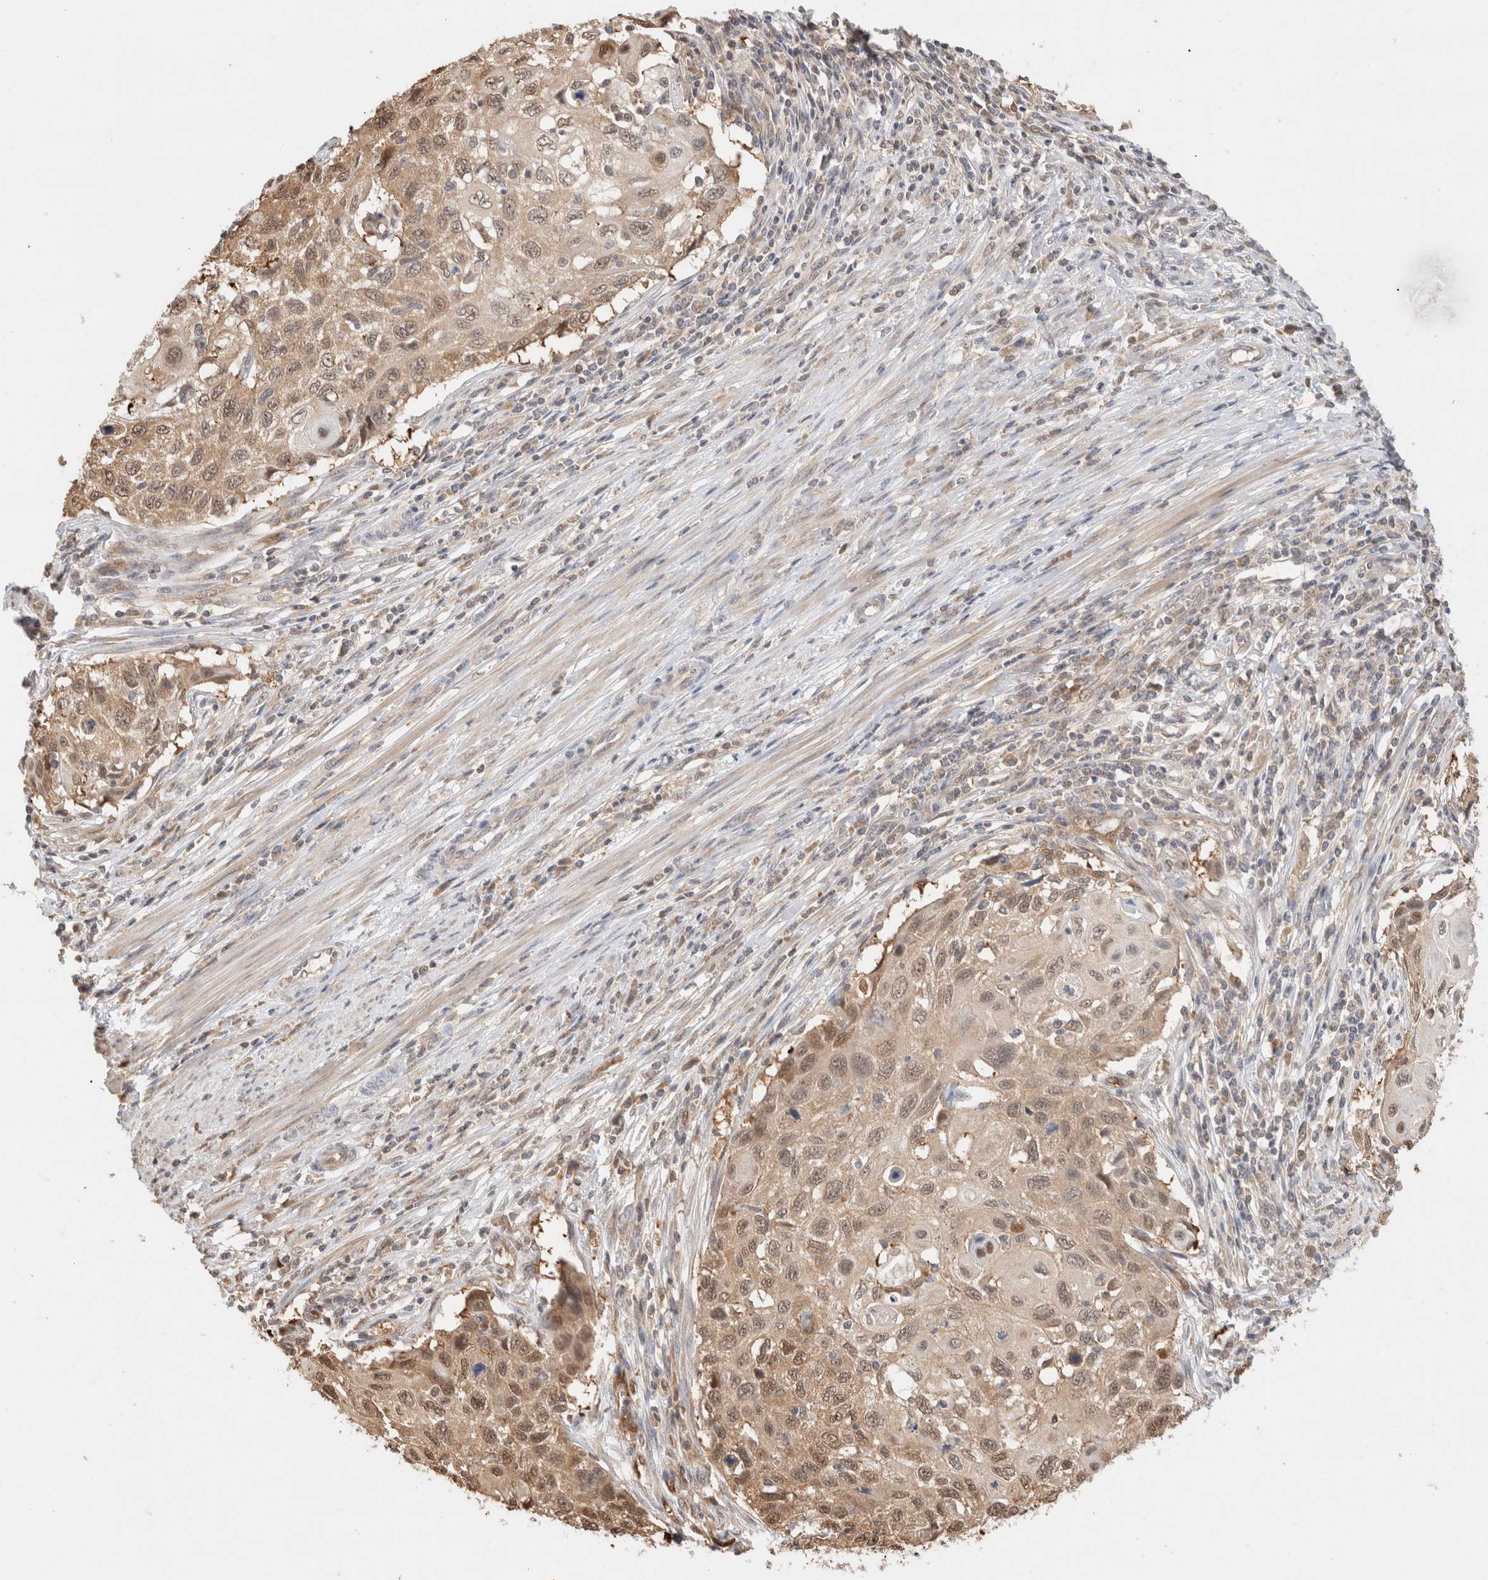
{"staining": {"intensity": "weak", "quantity": ">75%", "location": "nuclear"}, "tissue": "cervical cancer", "cell_type": "Tumor cells", "image_type": "cancer", "snomed": [{"axis": "morphology", "description": "Squamous cell carcinoma, NOS"}, {"axis": "topography", "description": "Cervix"}], "caption": "The immunohistochemical stain shows weak nuclear staining in tumor cells of cervical cancer (squamous cell carcinoma) tissue.", "gene": "CA13", "patient": {"sex": "female", "age": 70}}